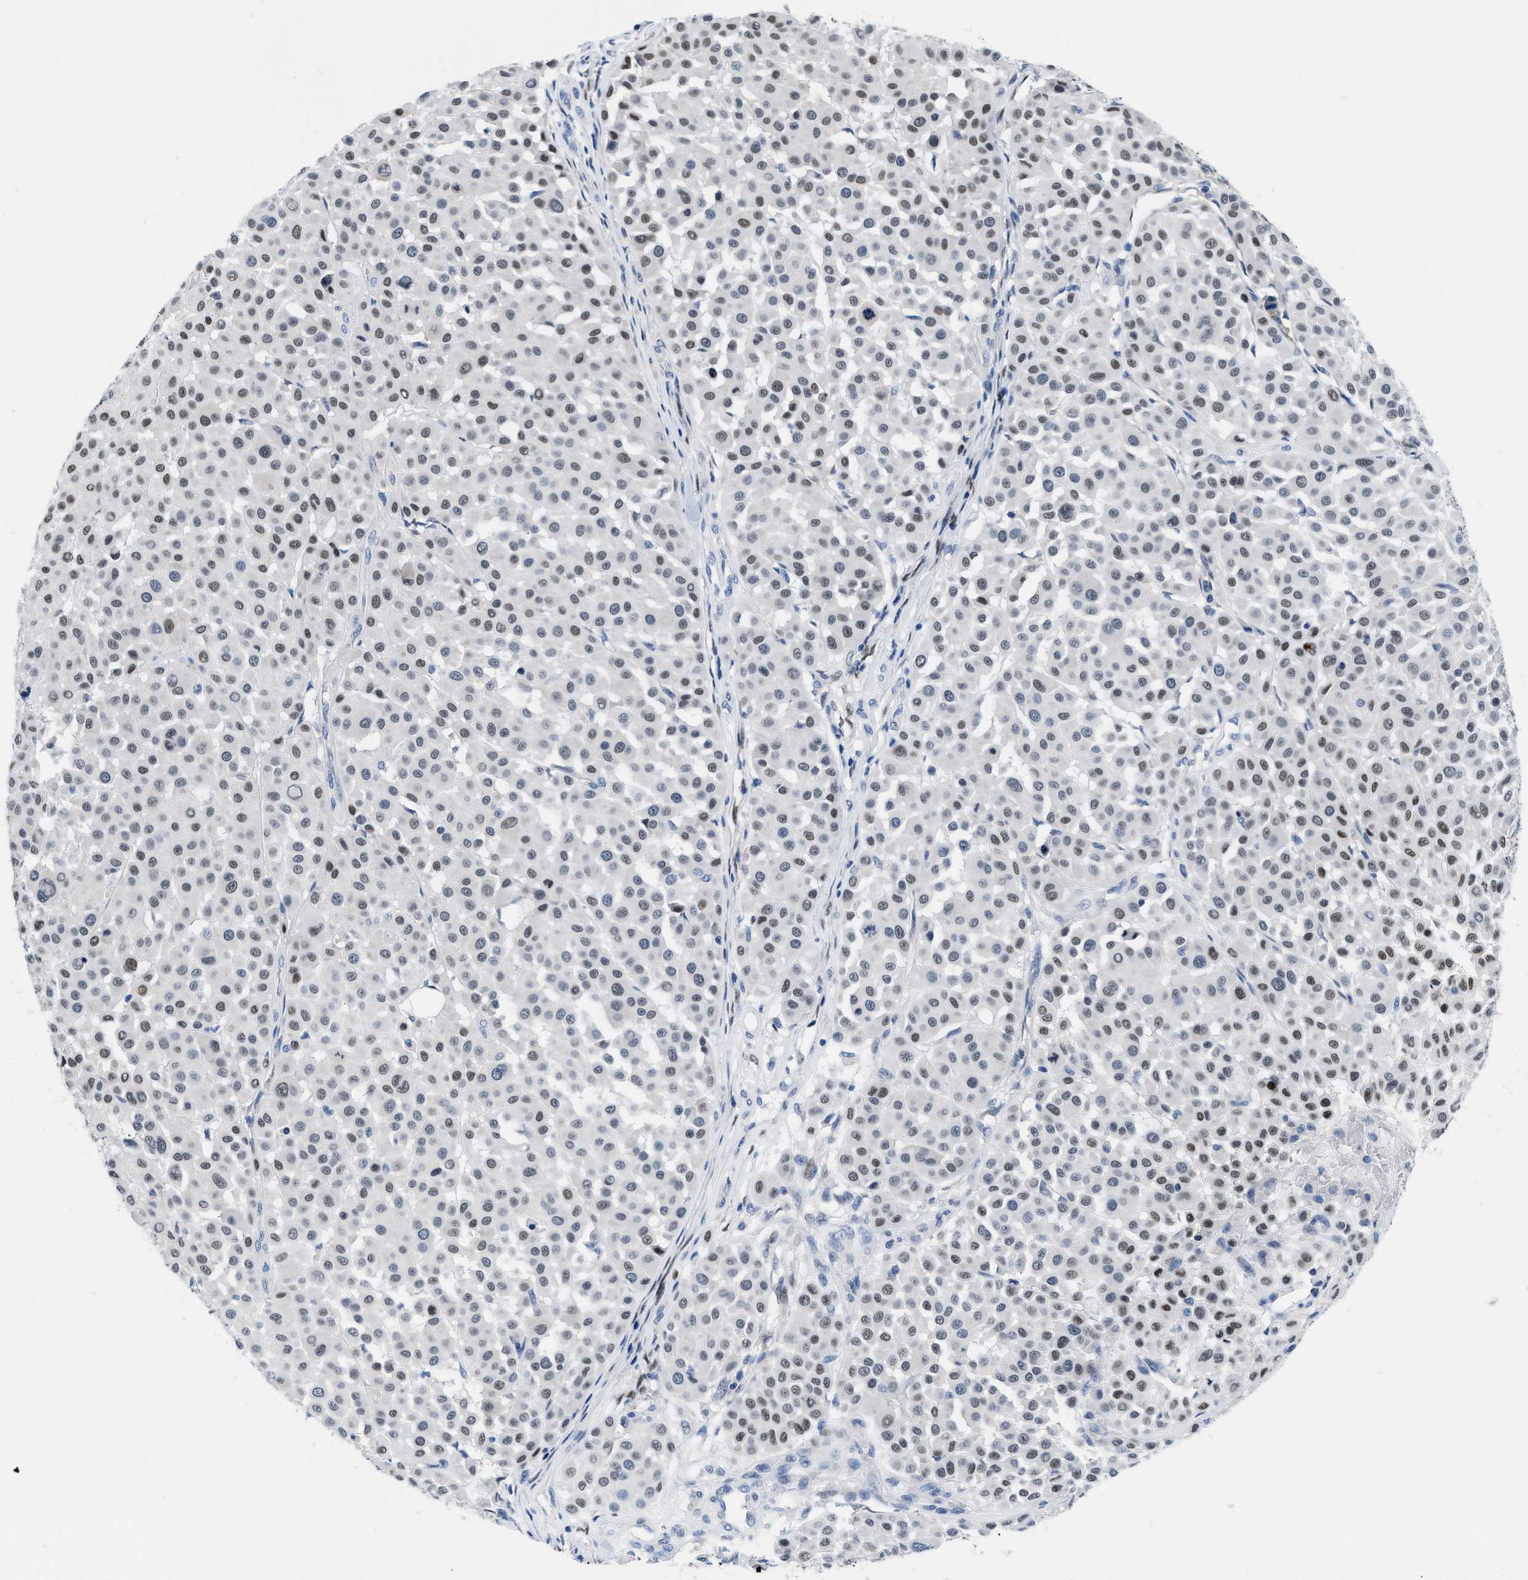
{"staining": {"intensity": "moderate", "quantity": "25%-75%", "location": "nuclear"}, "tissue": "melanoma", "cell_type": "Tumor cells", "image_type": "cancer", "snomed": [{"axis": "morphology", "description": "Malignant melanoma, Metastatic site"}, {"axis": "topography", "description": "Soft tissue"}], "caption": "An image showing moderate nuclear staining in approximately 25%-75% of tumor cells in melanoma, as visualized by brown immunohistochemical staining.", "gene": "NFIX", "patient": {"sex": "male", "age": 41}}